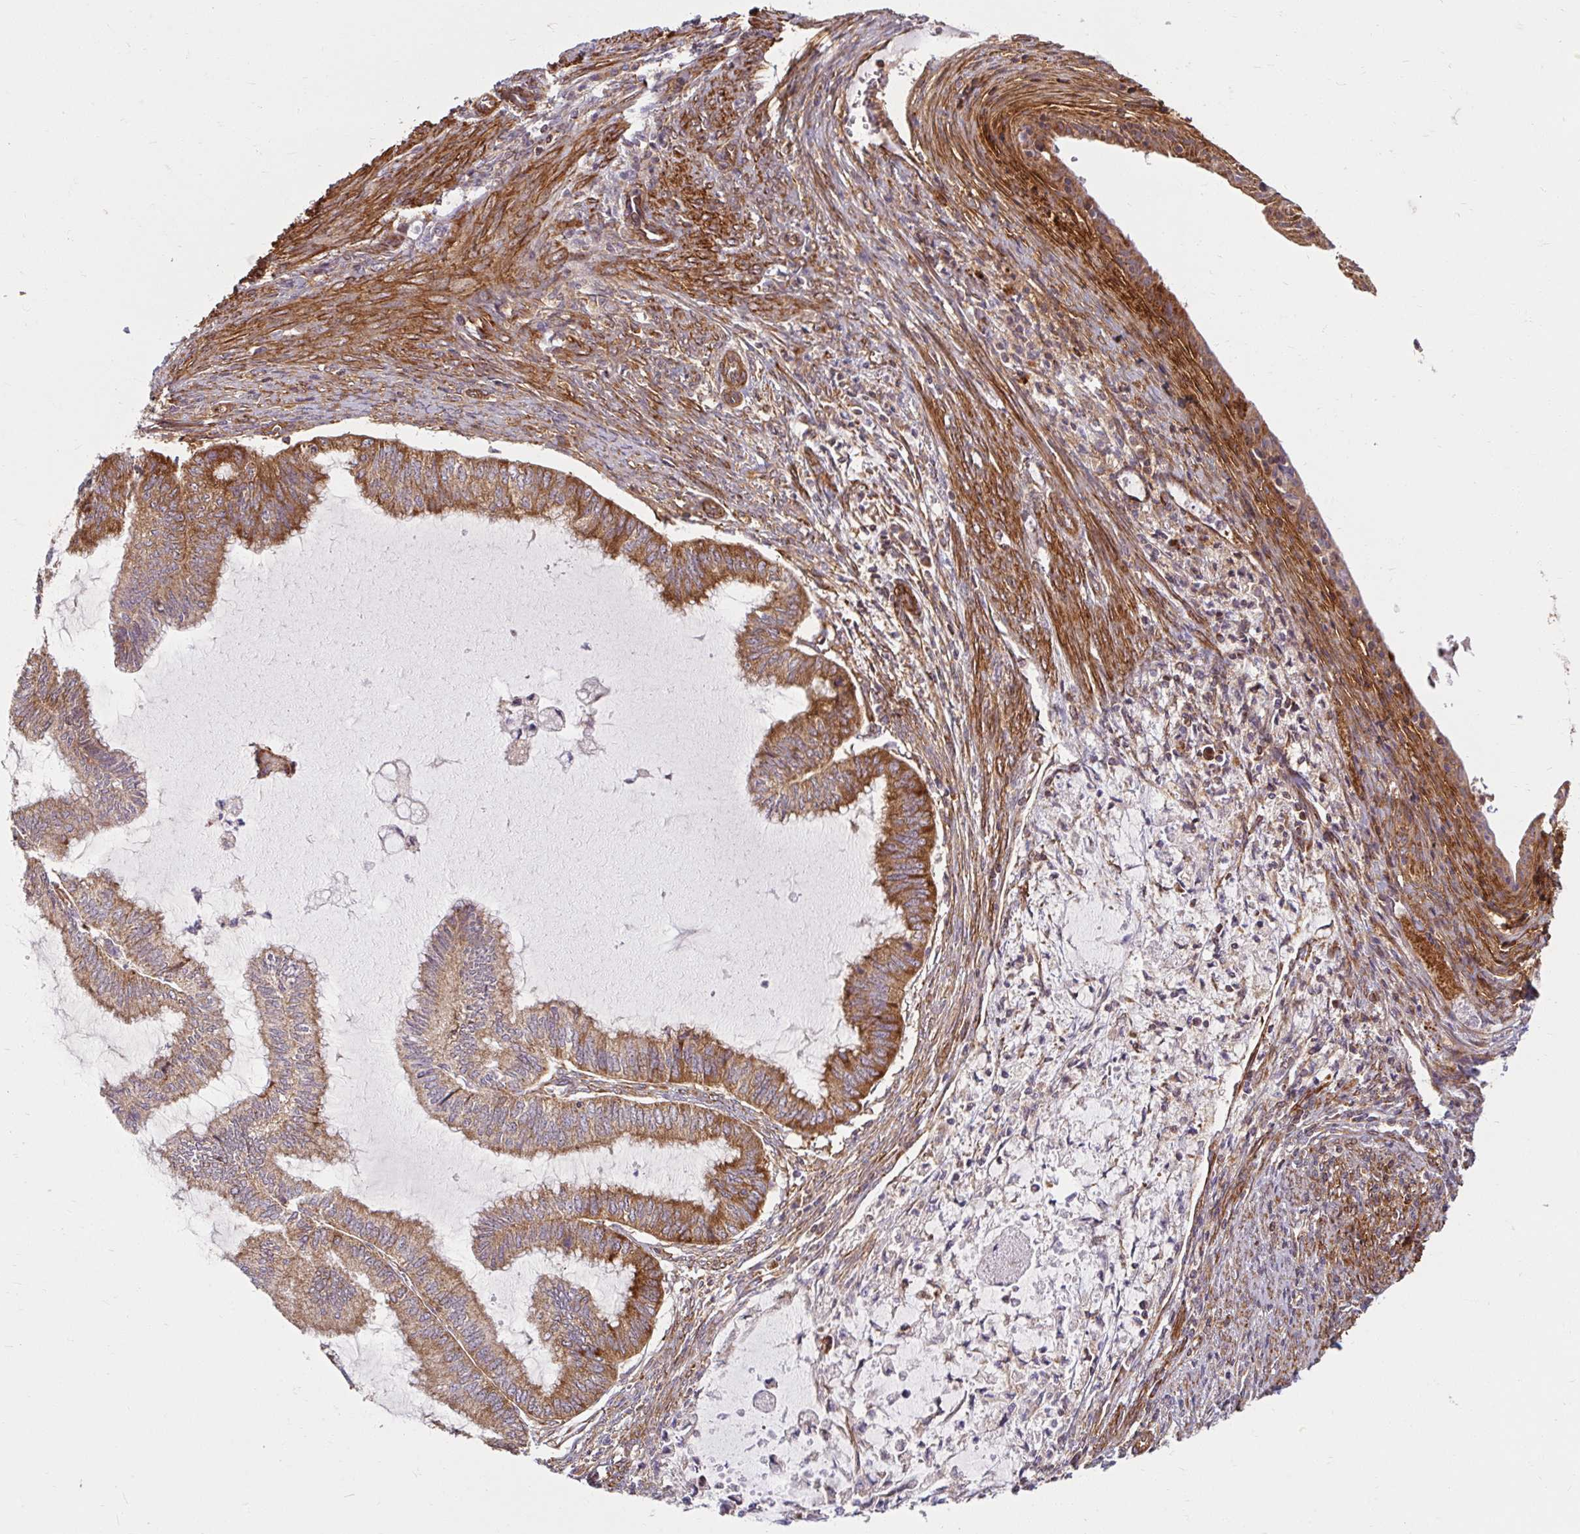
{"staining": {"intensity": "moderate", "quantity": ">75%", "location": "cytoplasmic/membranous"}, "tissue": "endometrial cancer", "cell_type": "Tumor cells", "image_type": "cancer", "snomed": [{"axis": "morphology", "description": "Adenocarcinoma, NOS"}, {"axis": "topography", "description": "Endometrium"}], "caption": "The image reveals immunohistochemical staining of endometrial cancer (adenocarcinoma). There is moderate cytoplasmic/membranous staining is identified in approximately >75% of tumor cells.", "gene": "BTF3", "patient": {"sex": "female", "age": 79}}